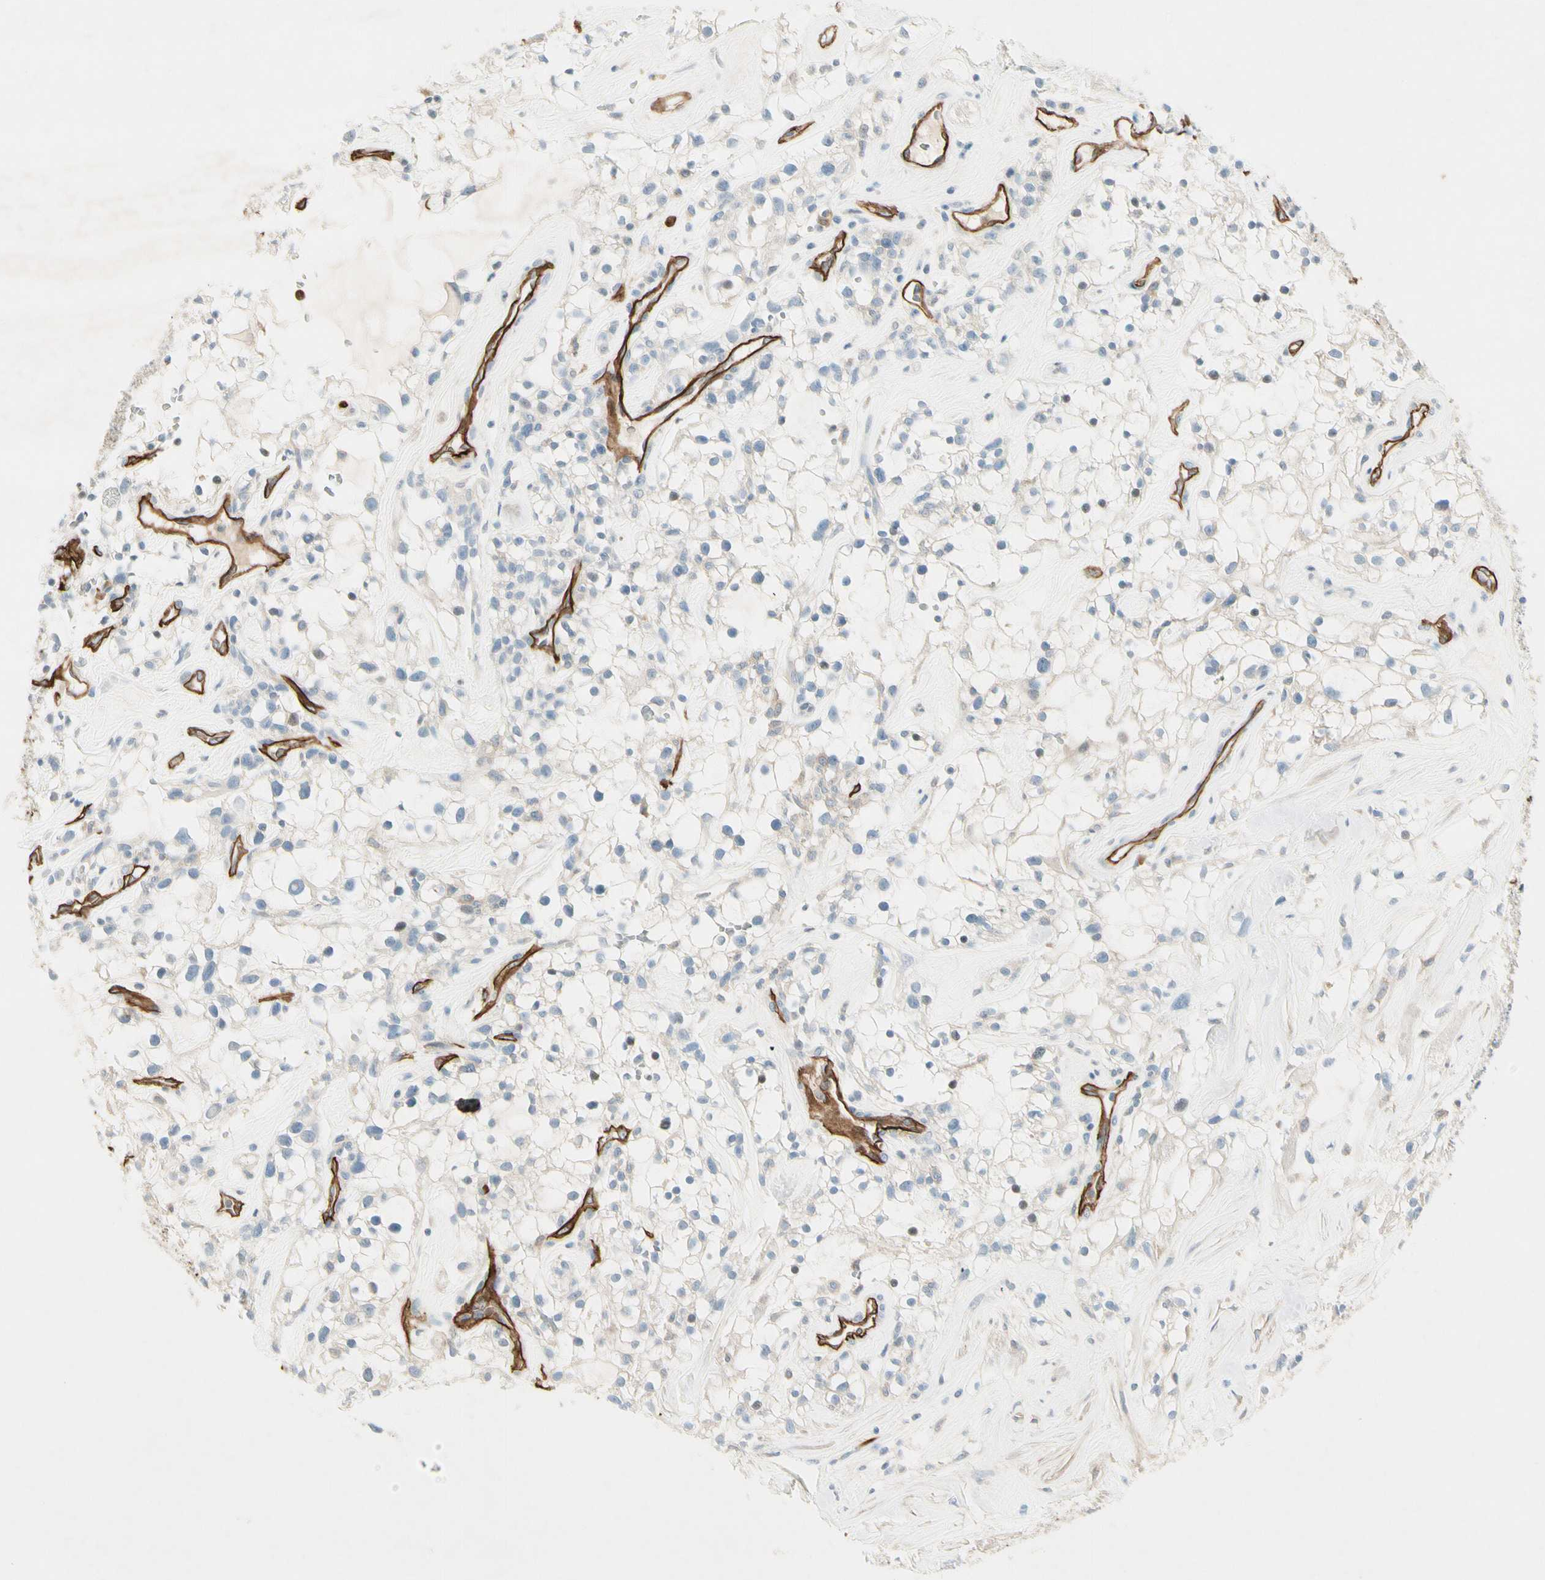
{"staining": {"intensity": "negative", "quantity": "none", "location": "none"}, "tissue": "renal cancer", "cell_type": "Tumor cells", "image_type": "cancer", "snomed": [{"axis": "morphology", "description": "Adenocarcinoma, NOS"}, {"axis": "topography", "description": "Kidney"}], "caption": "There is no significant positivity in tumor cells of renal cancer (adenocarcinoma).", "gene": "CD93", "patient": {"sex": "female", "age": 60}}